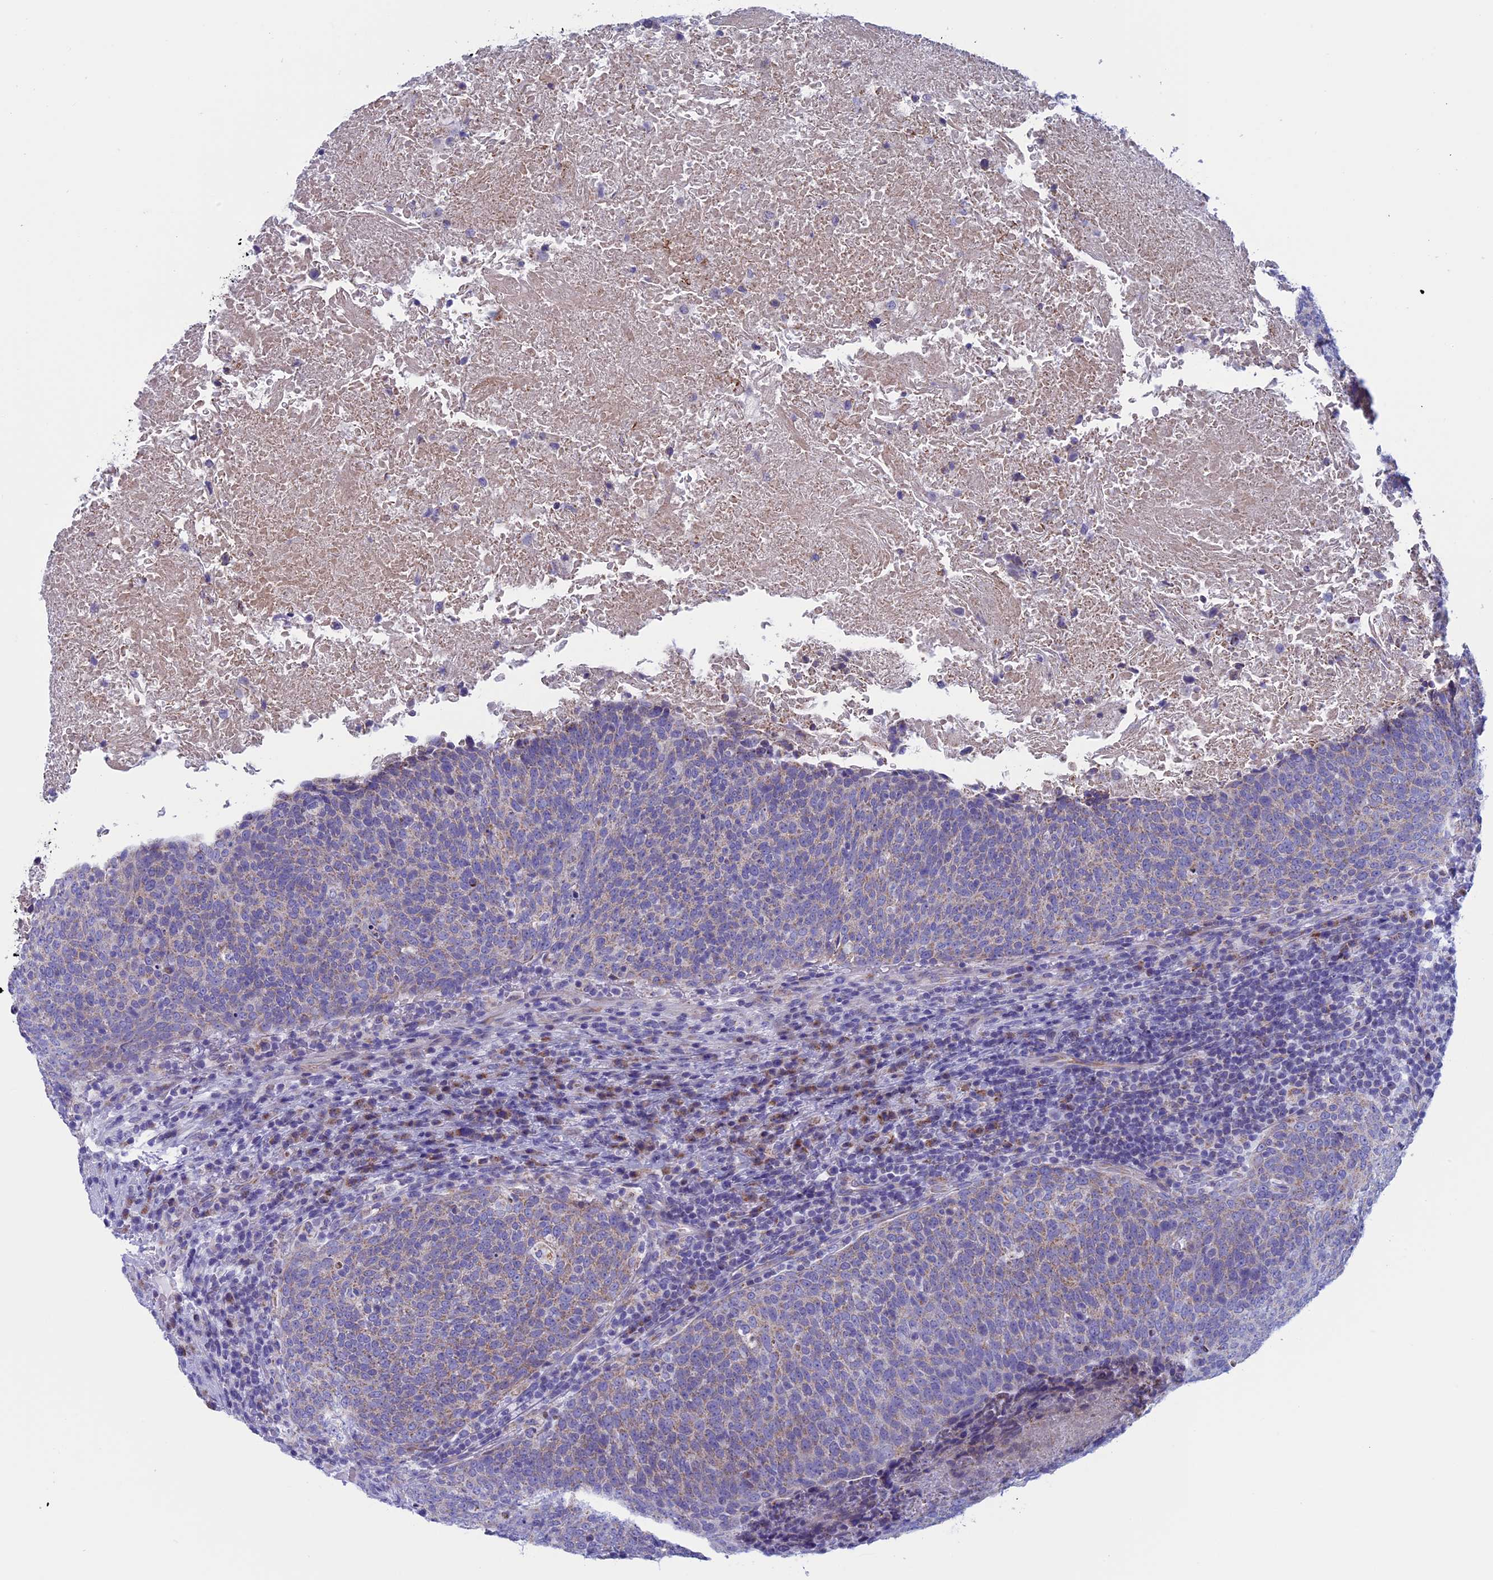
{"staining": {"intensity": "weak", "quantity": "25%-75%", "location": "cytoplasmic/membranous"}, "tissue": "head and neck cancer", "cell_type": "Tumor cells", "image_type": "cancer", "snomed": [{"axis": "morphology", "description": "Squamous cell carcinoma, NOS"}, {"axis": "morphology", "description": "Squamous cell carcinoma, metastatic, NOS"}, {"axis": "topography", "description": "Lymph node"}, {"axis": "topography", "description": "Head-Neck"}], "caption": "The immunohistochemical stain highlights weak cytoplasmic/membranous positivity in tumor cells of metastatic squamous cell carcinoma (head and neck) tissue.", "gene": "NDUFB9", "patient": {"sex": "male", "age": 62}}